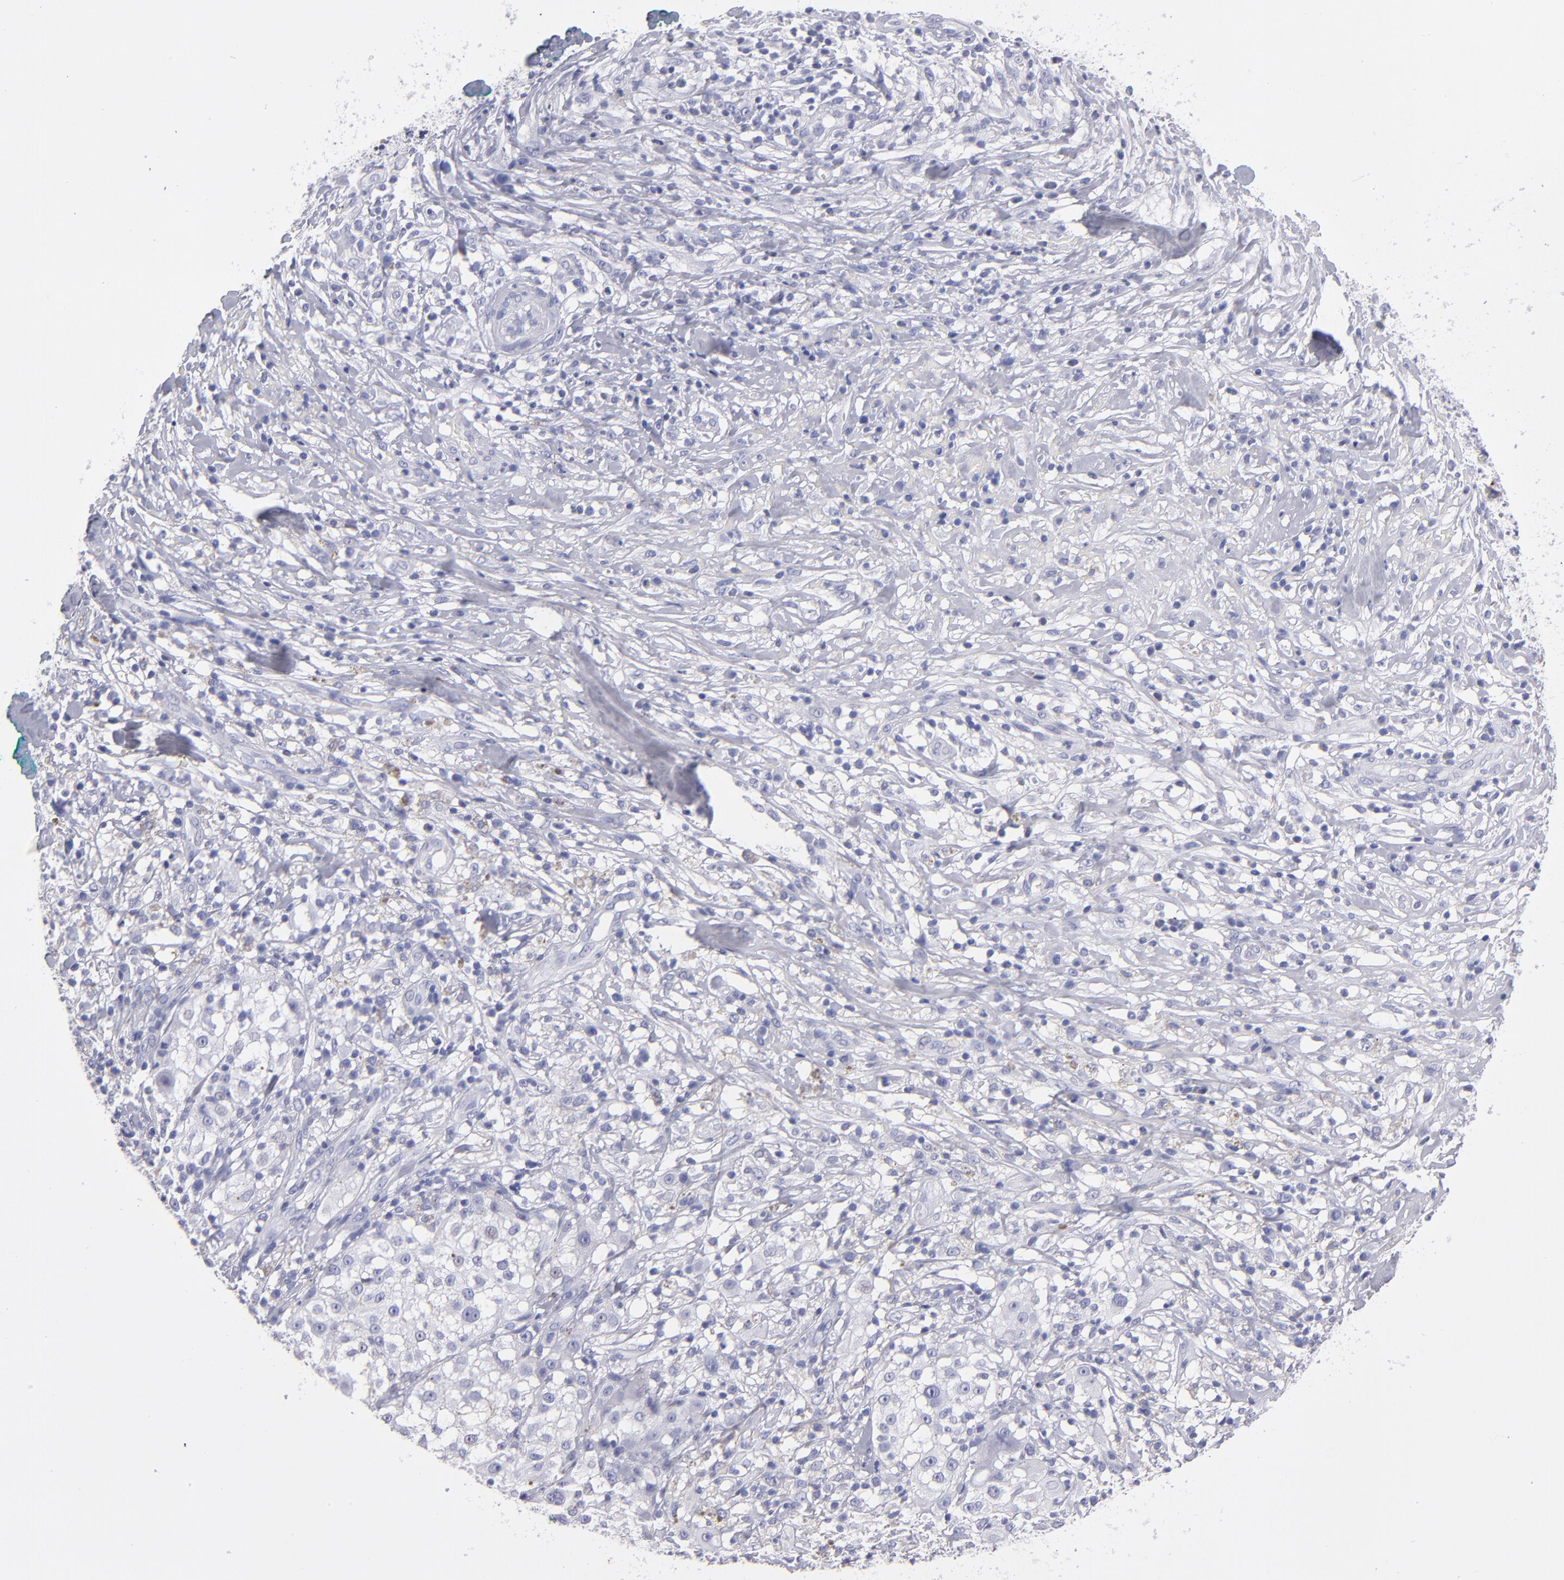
{"staining": {"intensity": "negative", "quantity": "none", "location": "none"}, "tissue": "melanoma", "cell_type": "Tumor cells", "image_type": "cancer", "snomed": [{"axis": "morphology", "description": "Necrosis, NOS"}, {"axis": "morphology", "description": "Malignant melanoma, NOS"}, {"axis": "topography", "description": "Skin"}], "caption": "Immunohistochemistry histopathology image of human malignant melanoma stained for a protein (brown), which demonstrates no expression in tumor cells.", "gene": "MB", "patient": {"sex": "female", "age": 87}}